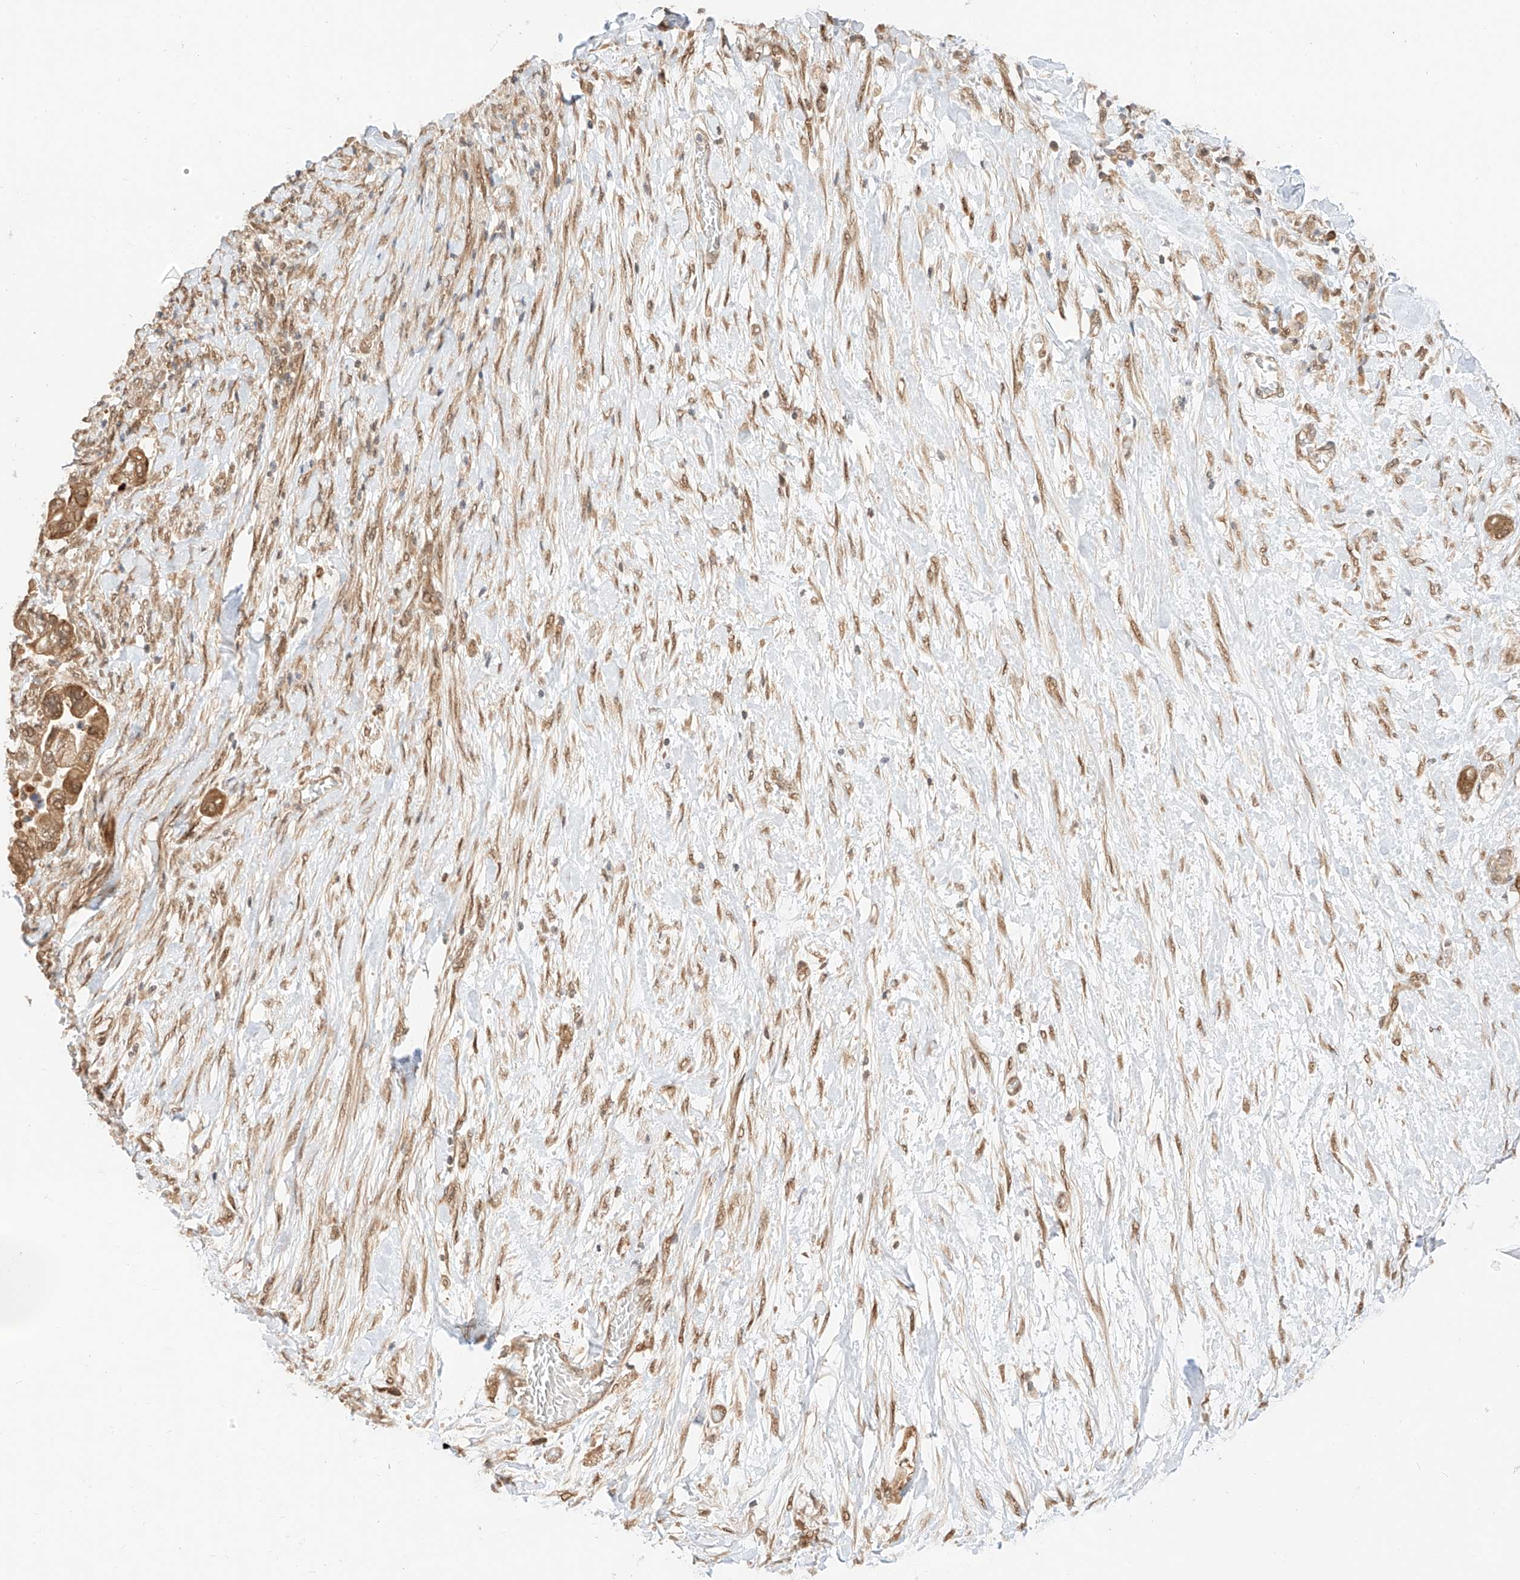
{"staining": {"intensity": "moderate", "quantity": ">75%", "location": "cytoplasmic/membranous,nuclear"}, "tissue": "pancreatic cancer", "cell_type": "Tumor cells", "image_type": "cancer", "snomed": [{"axis": "morphology", "description": "Adenocarcinoma, NOS"}, {"axis": "topography", "description": "Pancreas"}], "caption": "Pancreatic cancer stained with DAB (3,3'-diaminobenzidine) immunohistochemistry displays medium levels of moderate cytoplasmic/membranous and nuclear staining in about >75% of tumor cells.", "gene": "EIF4H", "patient": {"sex": "male", "age": 68}}